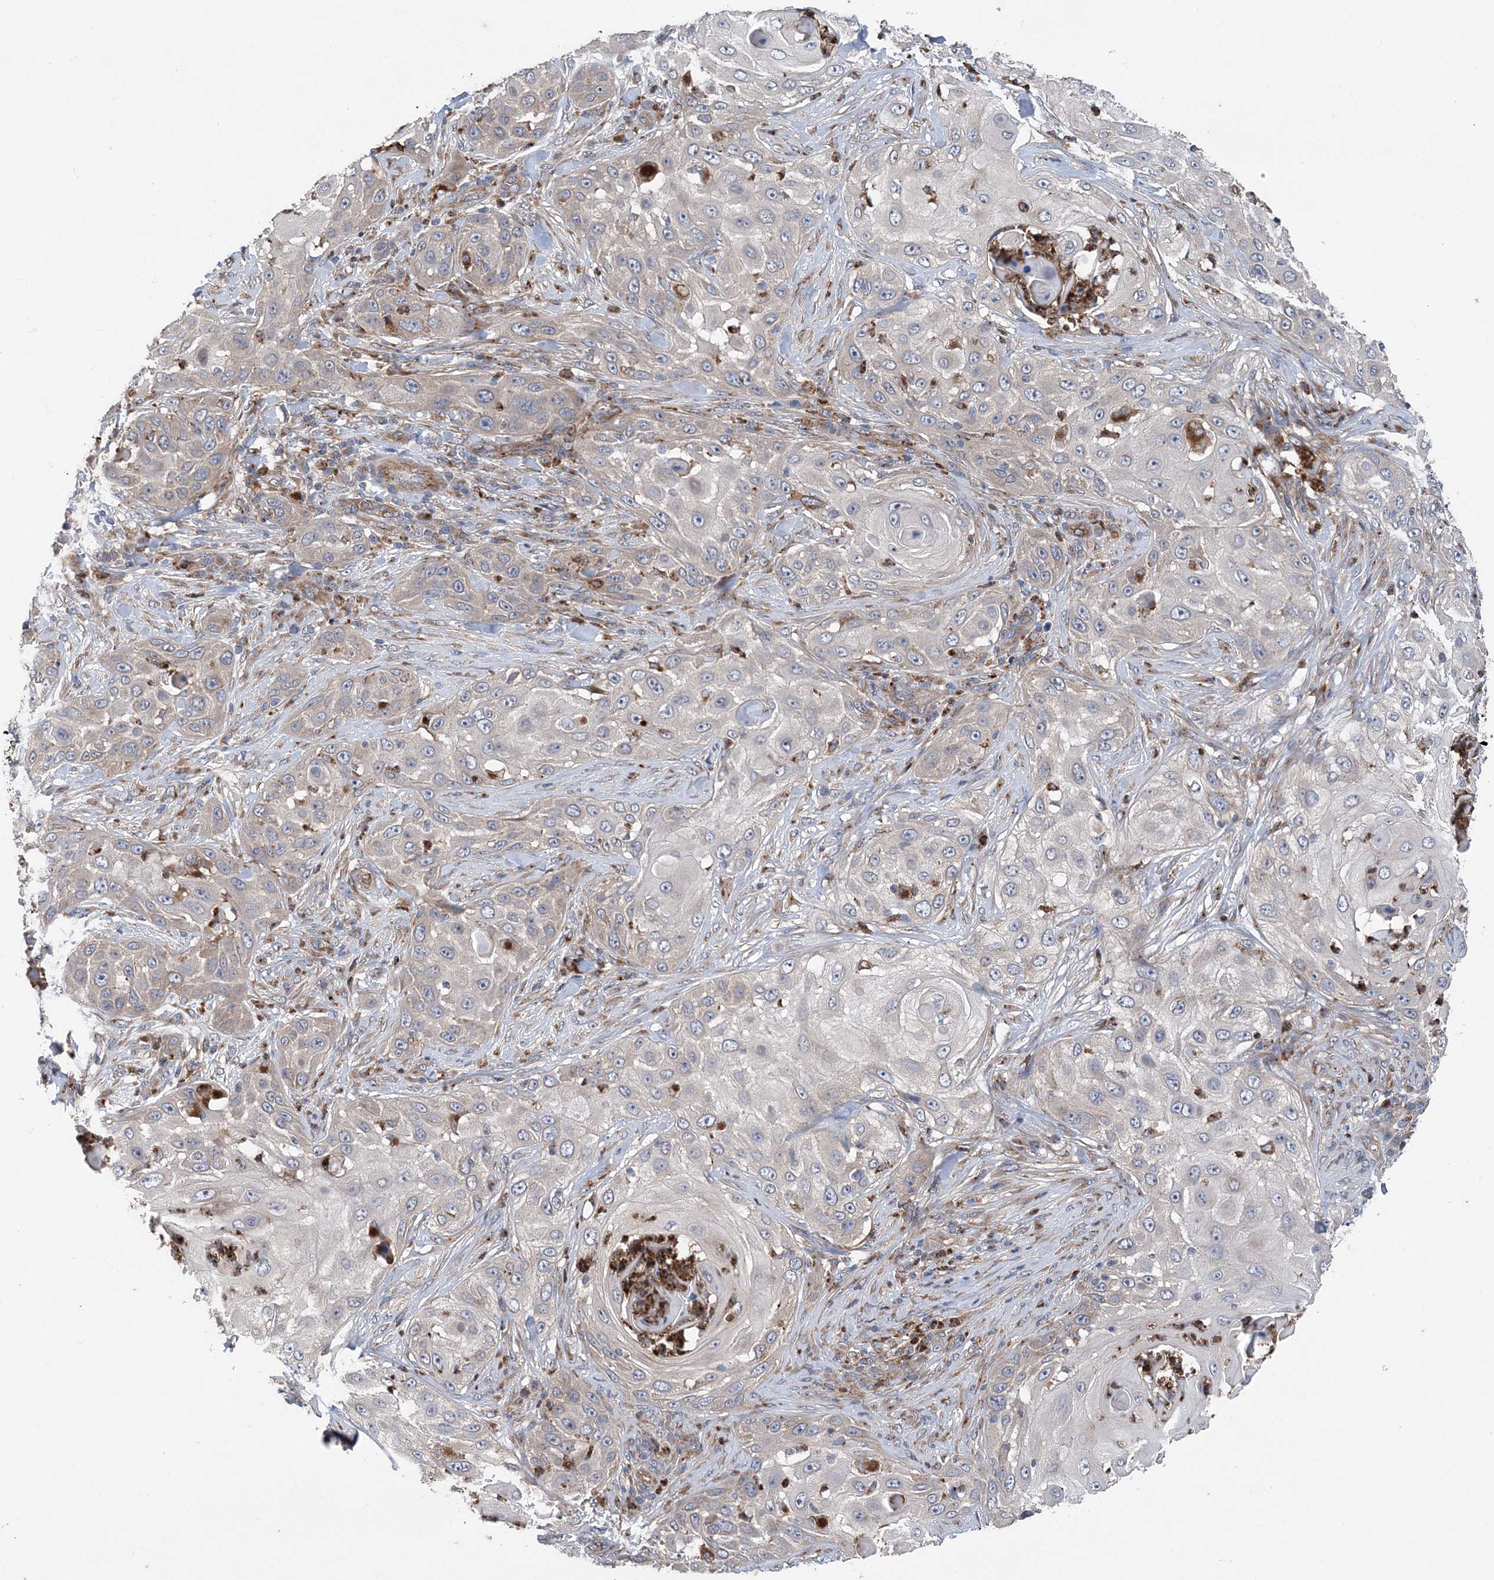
{"staining": {"intensity": "negative", "quantity": "none", "location": "none"}, "tissue": "skin cancer", "cell_type": "Tumor cells", "image_type": "cancer", "snomed": [{"axis": "morphology", "description": "Squamous cell carcinoma, NOS"}, {"axis": "topography", "description": "Skin"}], "caption": "Histopathology image shows no significant protein staining in tumor cells of skin cancer.", "gene": "PTTG1IP", "patient": {"sex": "female", "age": 44}}